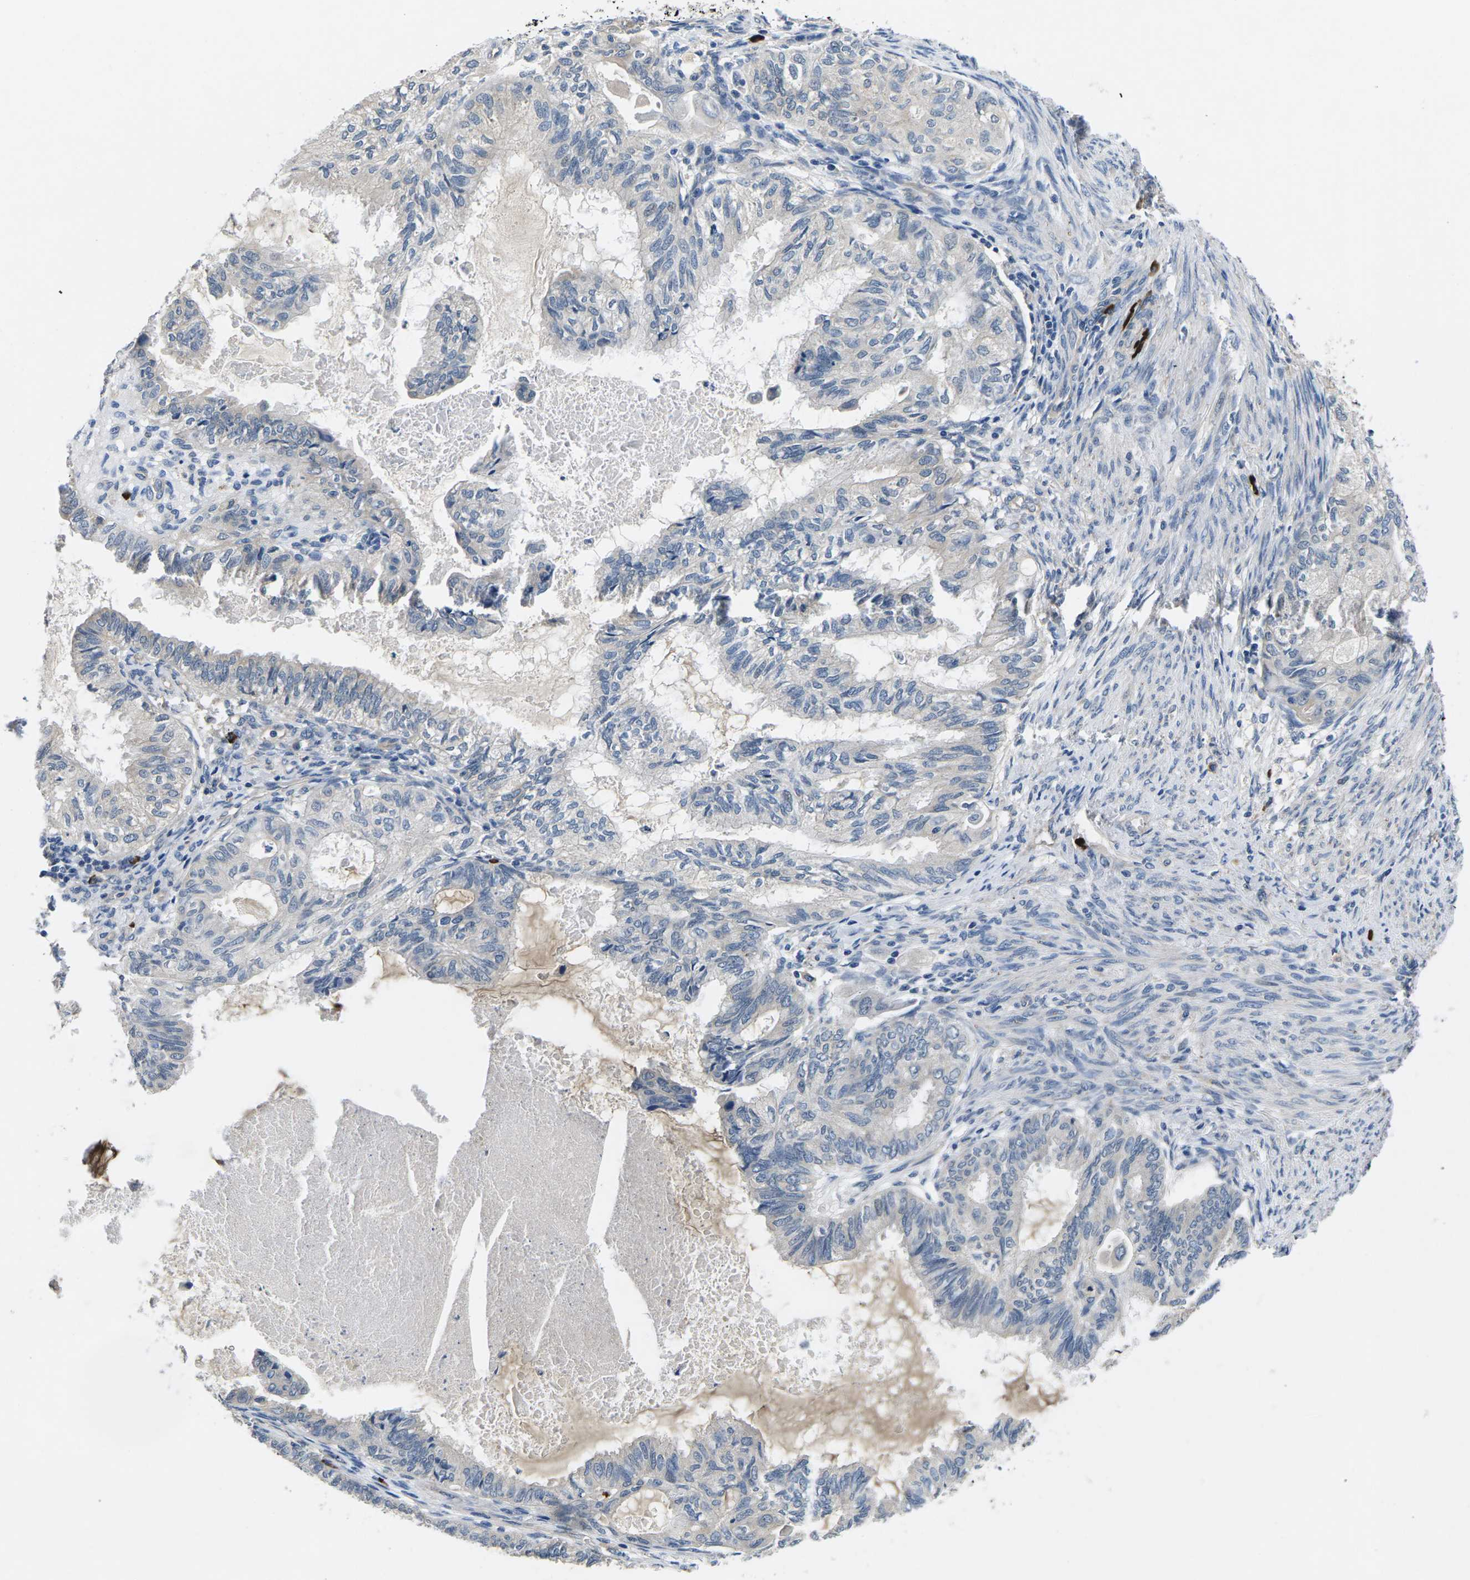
{"staining": {"intensity": "negative", "quantity": "none", "location": "none"}, "tissue": "cervical cancer", "cell_type": "Tumor cells", "image_type": "cancer", "snomed": [{"axis": "morphology", "description": "Normal tissue, NOS"}, {"axis": "morphology", "description": "Adenocarcinoma, NOS"}, {"axis": "topography", "description": "Cervix"}, {"axis": "topography", "description": "Endometrium"}], "caption": "Immunohistochemistry histopathology image of neoplastic tissue: human cervical cancer (adenocarcinoma) stained with DAB displays no significant protein expression in tumor cells.", "gene": "PLCE1", "patient": {"sex": "female", "age": 86}}